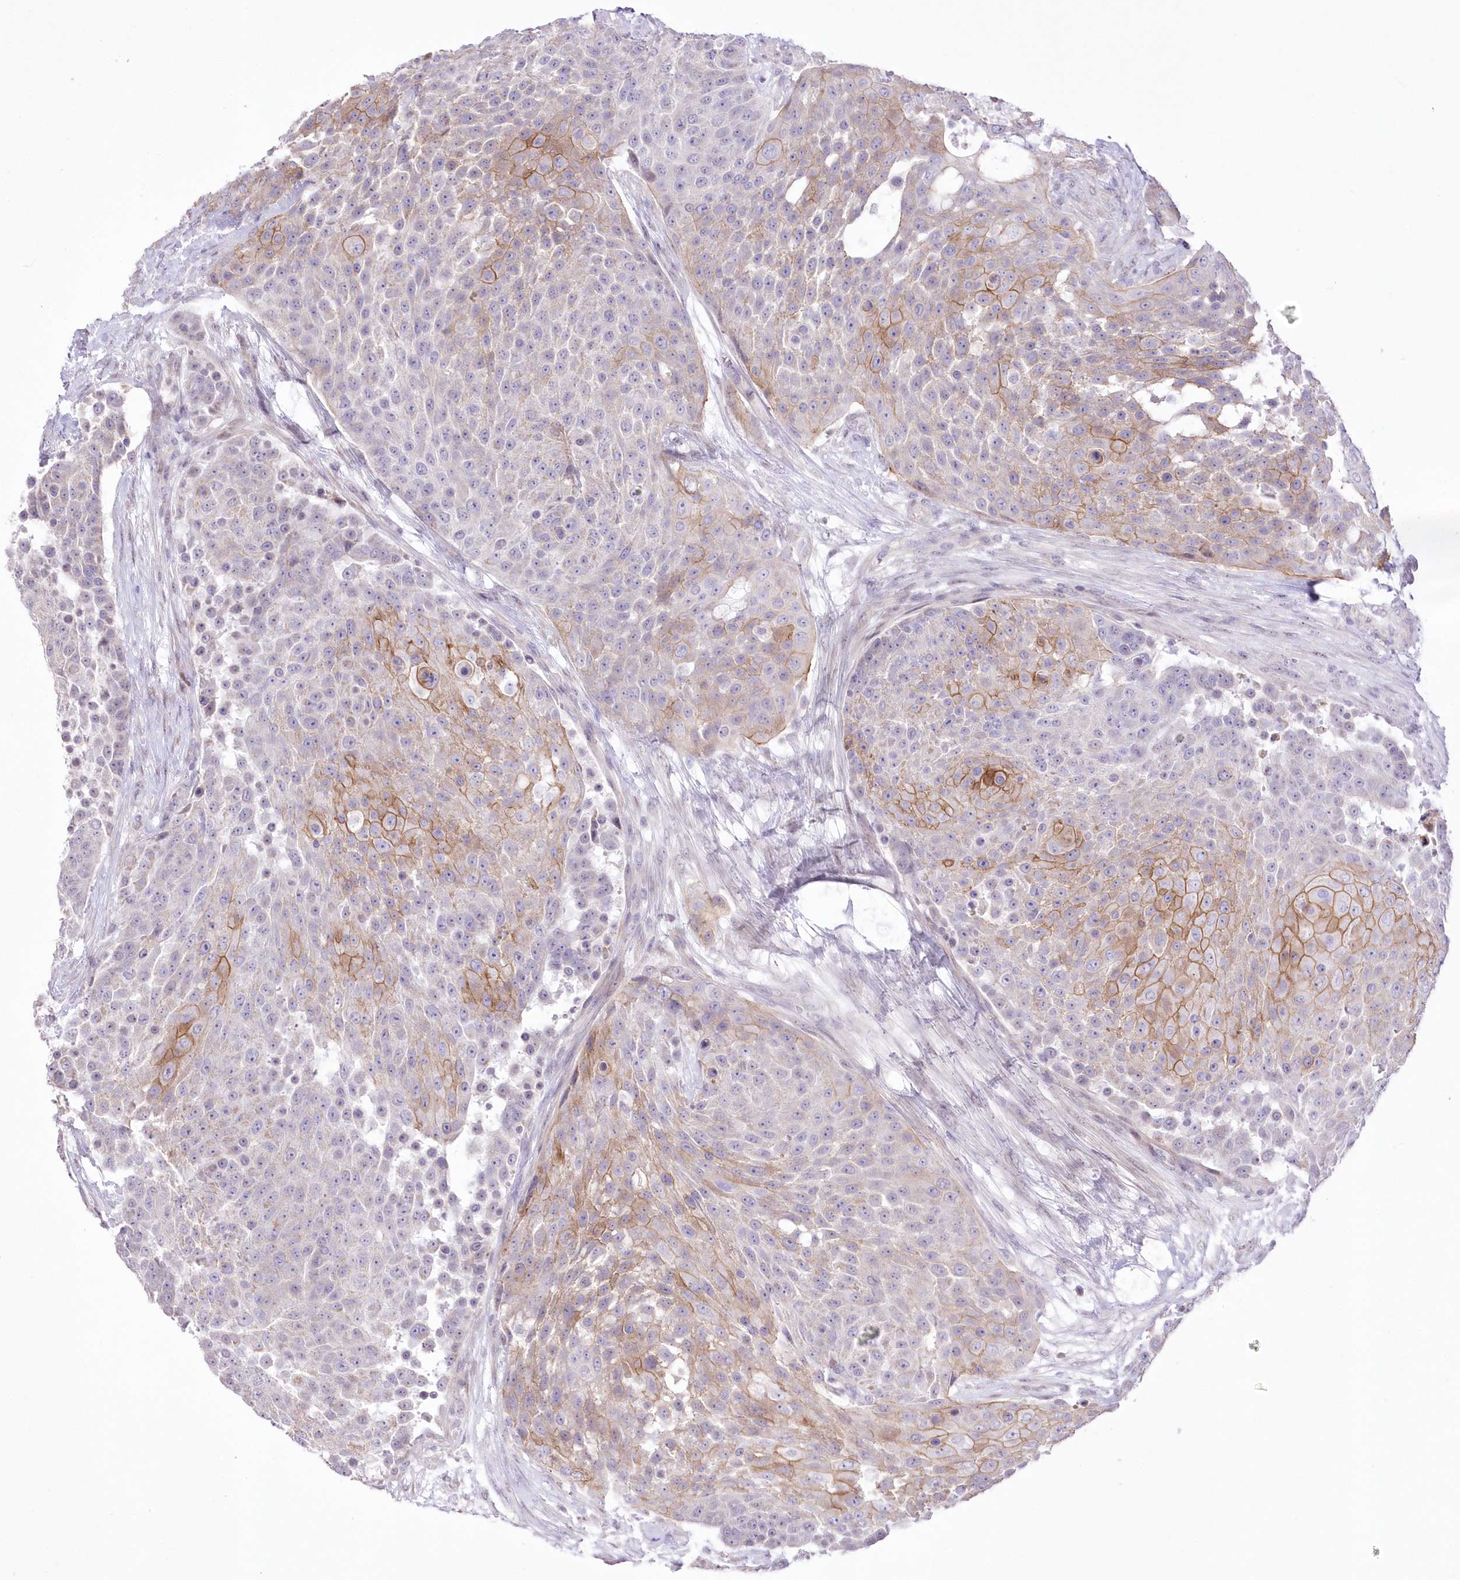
{"staining": {"intensity": "moderate", "quantity": "<25%", "location": "cytoplasmic/membranous"}, "tissue": "urothelial cancer", "cell_type": "Tumor cells", "image_type": "cancer", "snomed": [{"axis": "morphology", "description": "Urothelial carcinoma, High grade"}, {"axis": "topography", "description": "Urinary bladder"}], "caption": "Immunohistochemistry (IHC) image of urothelial cancer stained for a protein (brown), which demonstrates low levels of moderate cytoplasmic/membranous positivity in about <25% of tumor cells.", "gene": "FAM241B", "patient": {"sex": "female", "age": 63}}